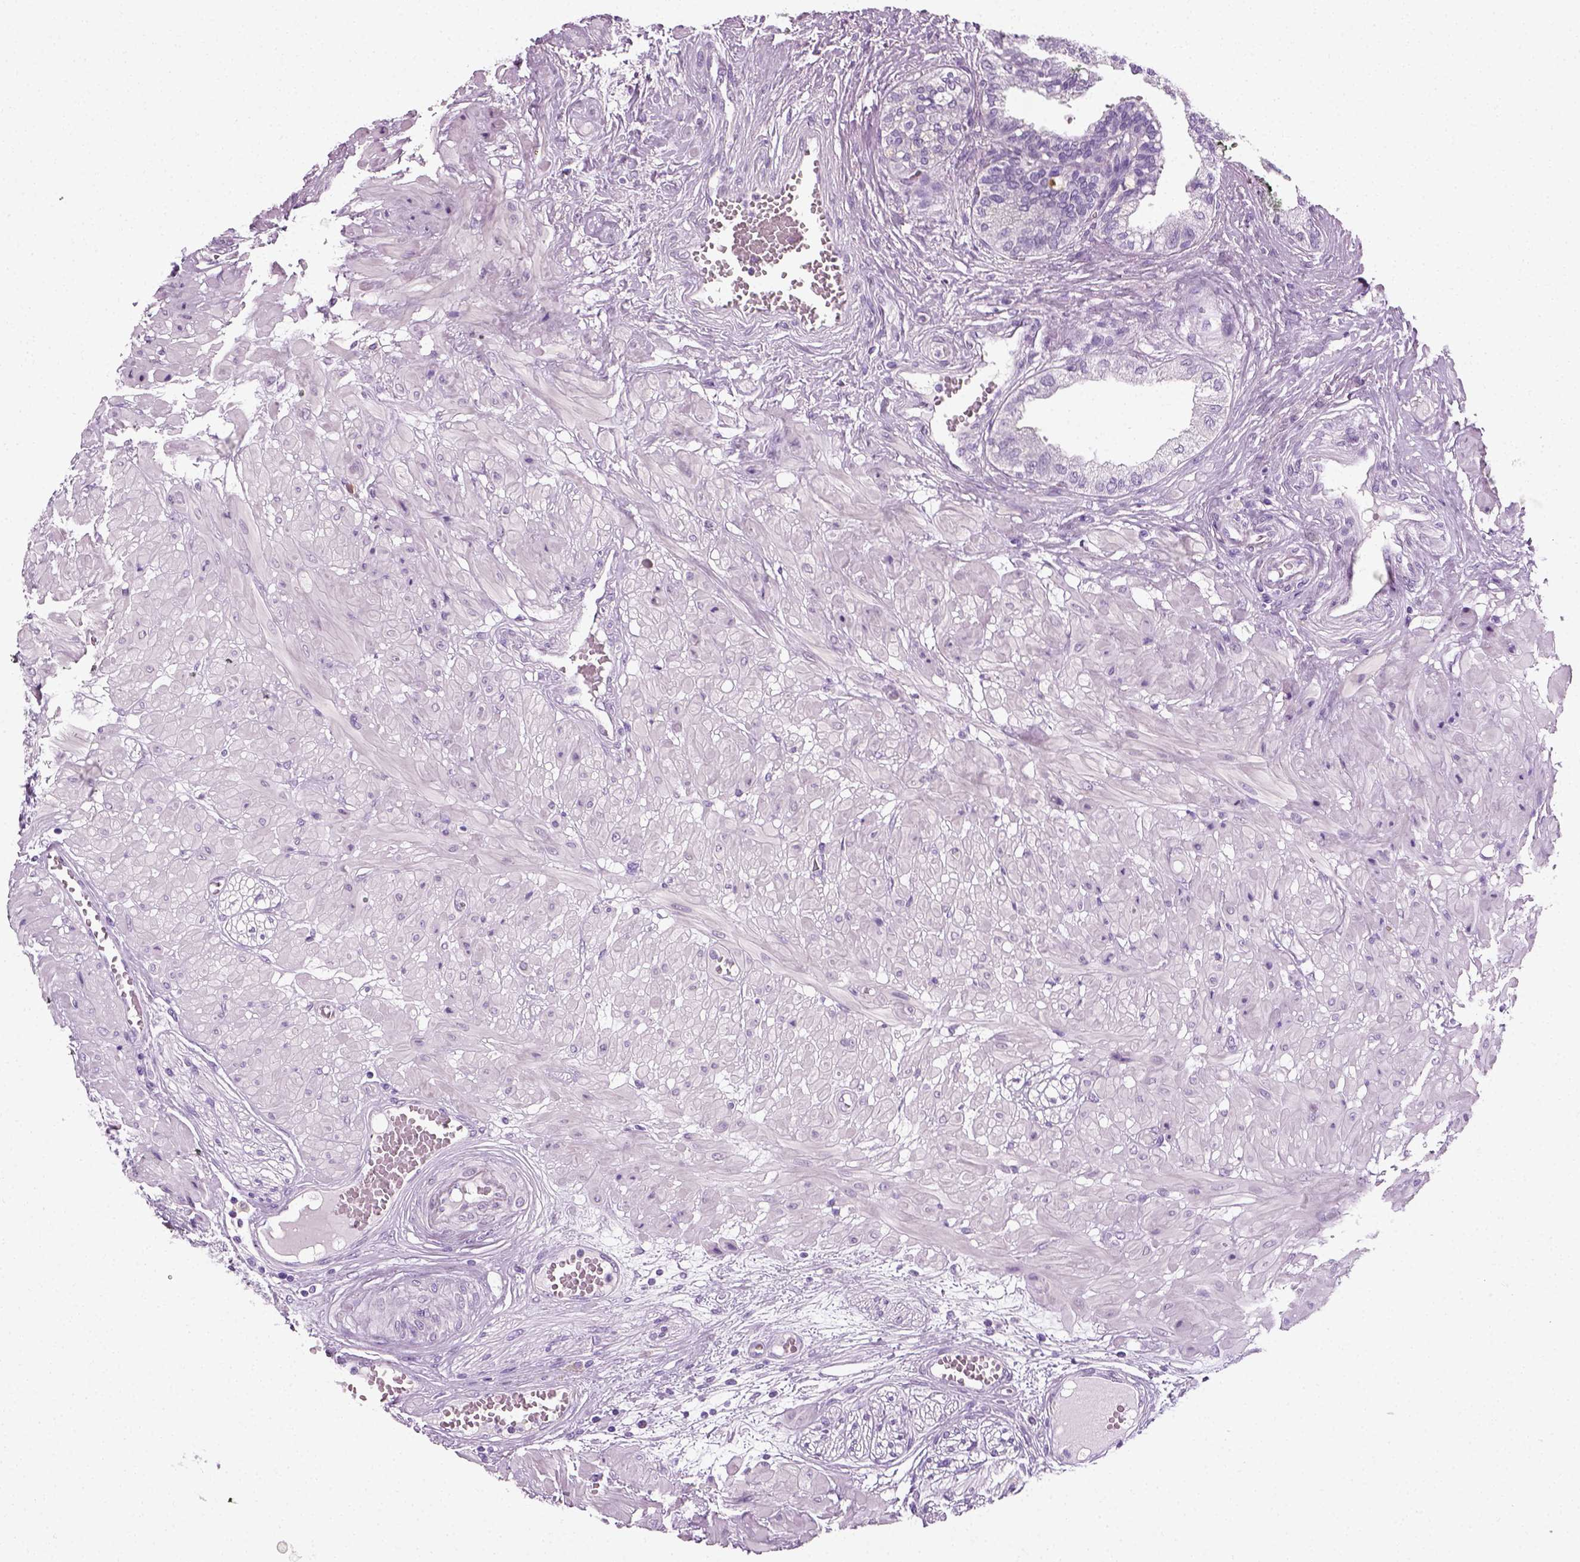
{"staining": {"intensity": "negative", "quantity": "none", "location": "none"}, "tissue": "prostate cancer", "cell_type": "Tumor cells", "image_type": "cancer", "snomed": [{"axis": "morphology", "description": "Adenocarcinoma, High grade"}, {"axis": "topography", "description": "Prostate"}], "caption": "Human prostate cancer stained for a protein using IHC shows no expression in tumor cells.", "gene": "SPATA31E1", "patient": {"sex": "male", "age": 71}}